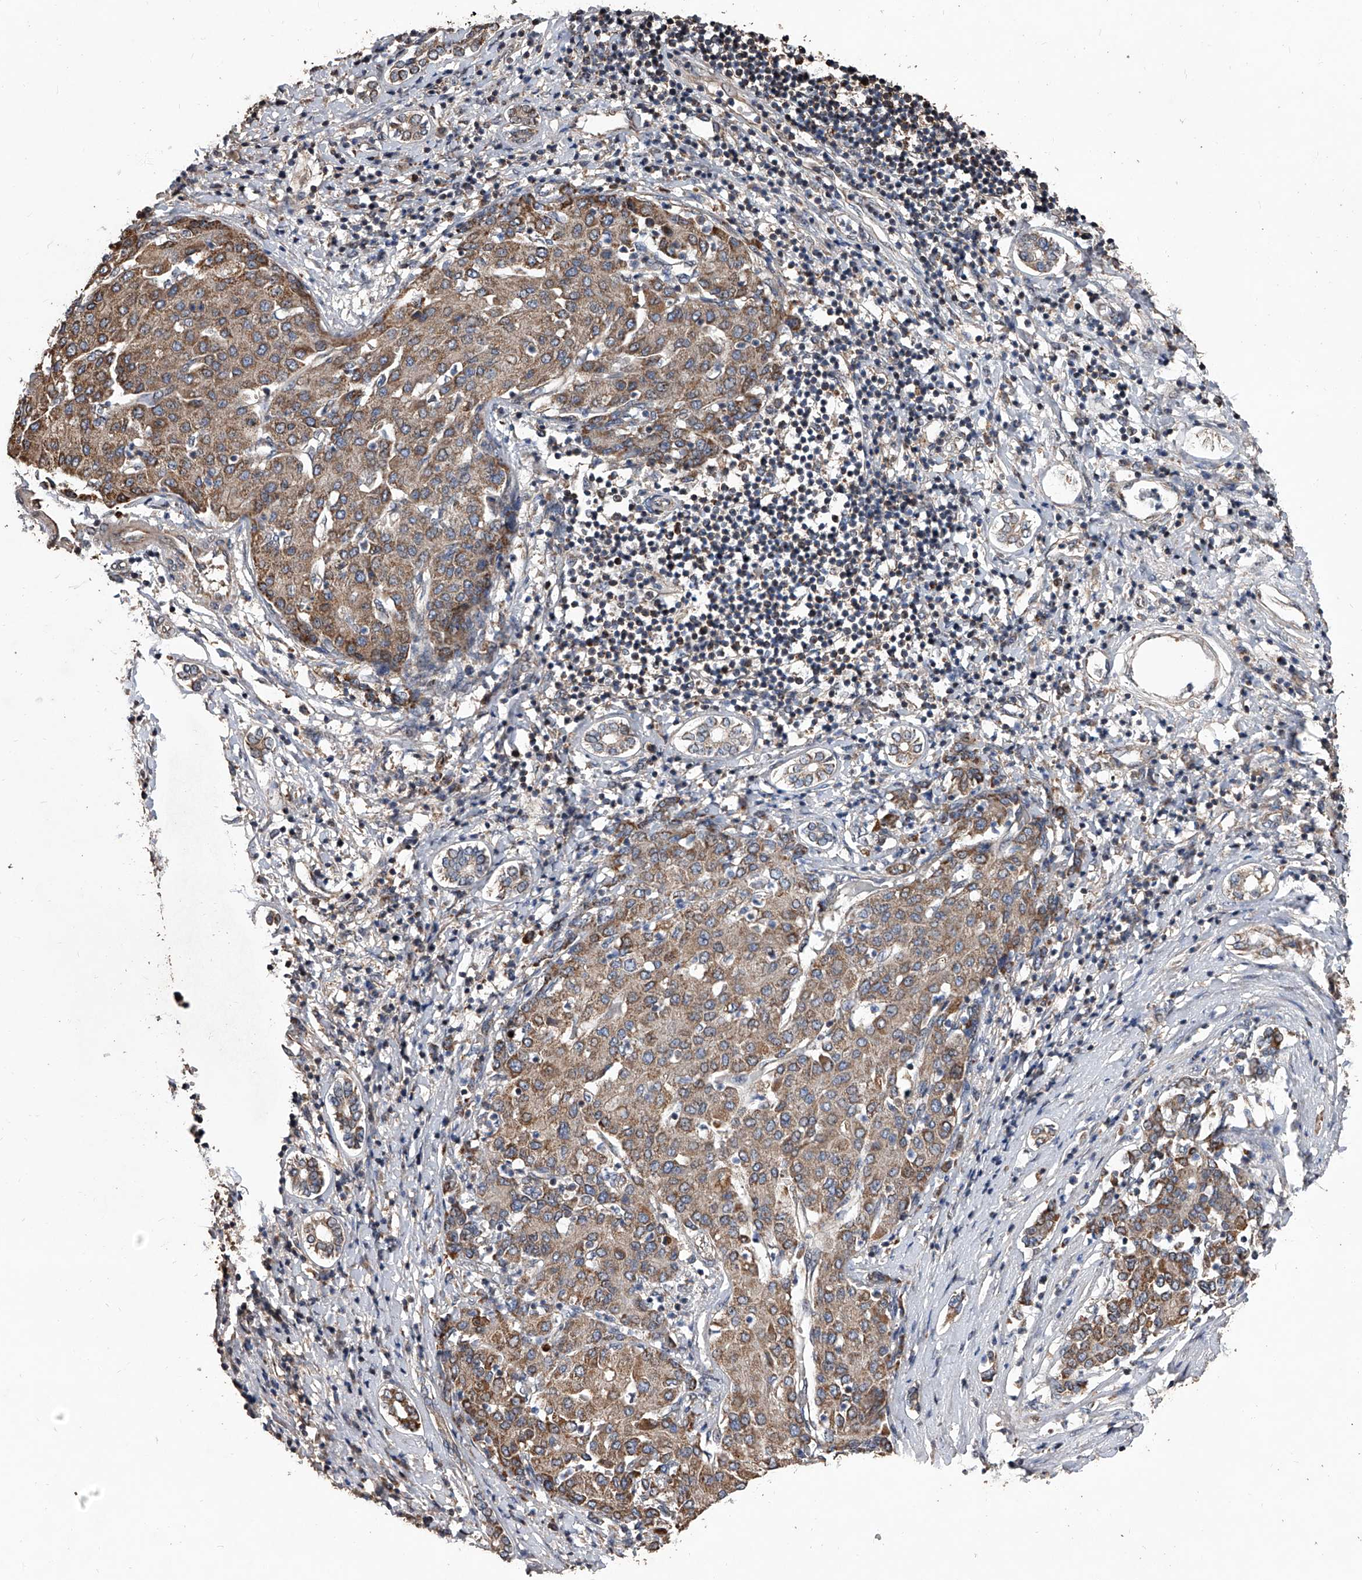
{"staining": {"intensity": "moderate", "quantity": ">75%", "location": "cytoplasmic/membranous"}, "tissue": "liver cancer", "cell_type": "Tumor cells", "image_type": "cancer", "snomed": [{"axis": "morphology", "description": "Carcinoma, Hepatocellular, NOS"}, {"axis": "topography", "description": "Liver"}], "caption": "This is an image of IHC staining of liver cancer, which shows moderate staining in the cytoplasmic/membranous of tumor cells.", "gene": "LTV1", "patient": {"sex": "male", "age": 65}}